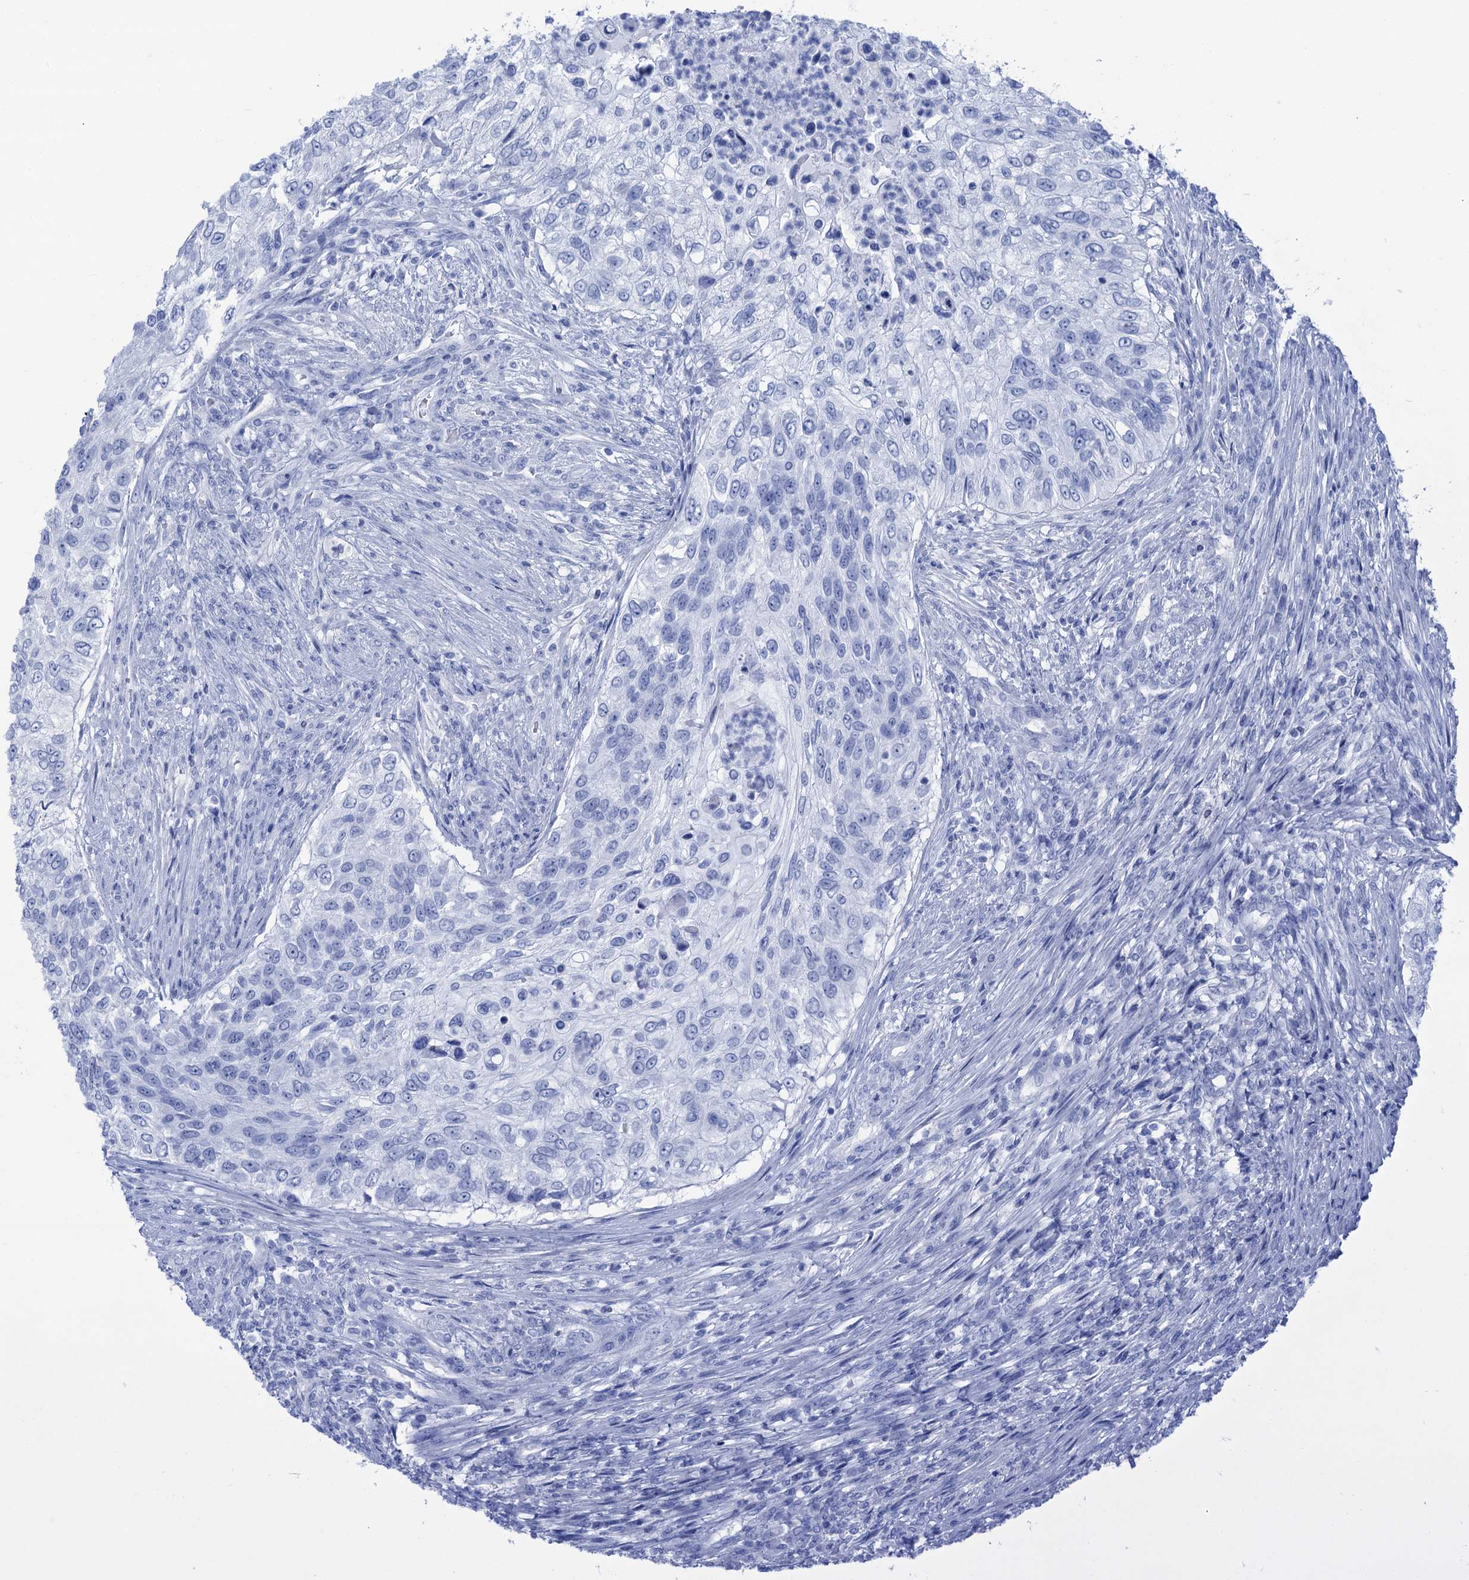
{"staining": {"intensity": "negative", "quantity": "none", "location": "none"}, "tissue": "urothelial cancer", "cell_type": "Tumor cells", "image_type": "cancer", "snomed": [{"axis": "morphology", "description": "Urothelial carcinoma, High grade"}, {"axis": "topography", "description": "Urinary bladder"}], "caption": "An IHC photomicrograph of urothelial carcinoma (high-grade) is shown. There is no staining in tumor cells of urothelial carcinoma (high-grade).", "gene": "CABYR", "patient": {"sex": "female", "age": 60}}